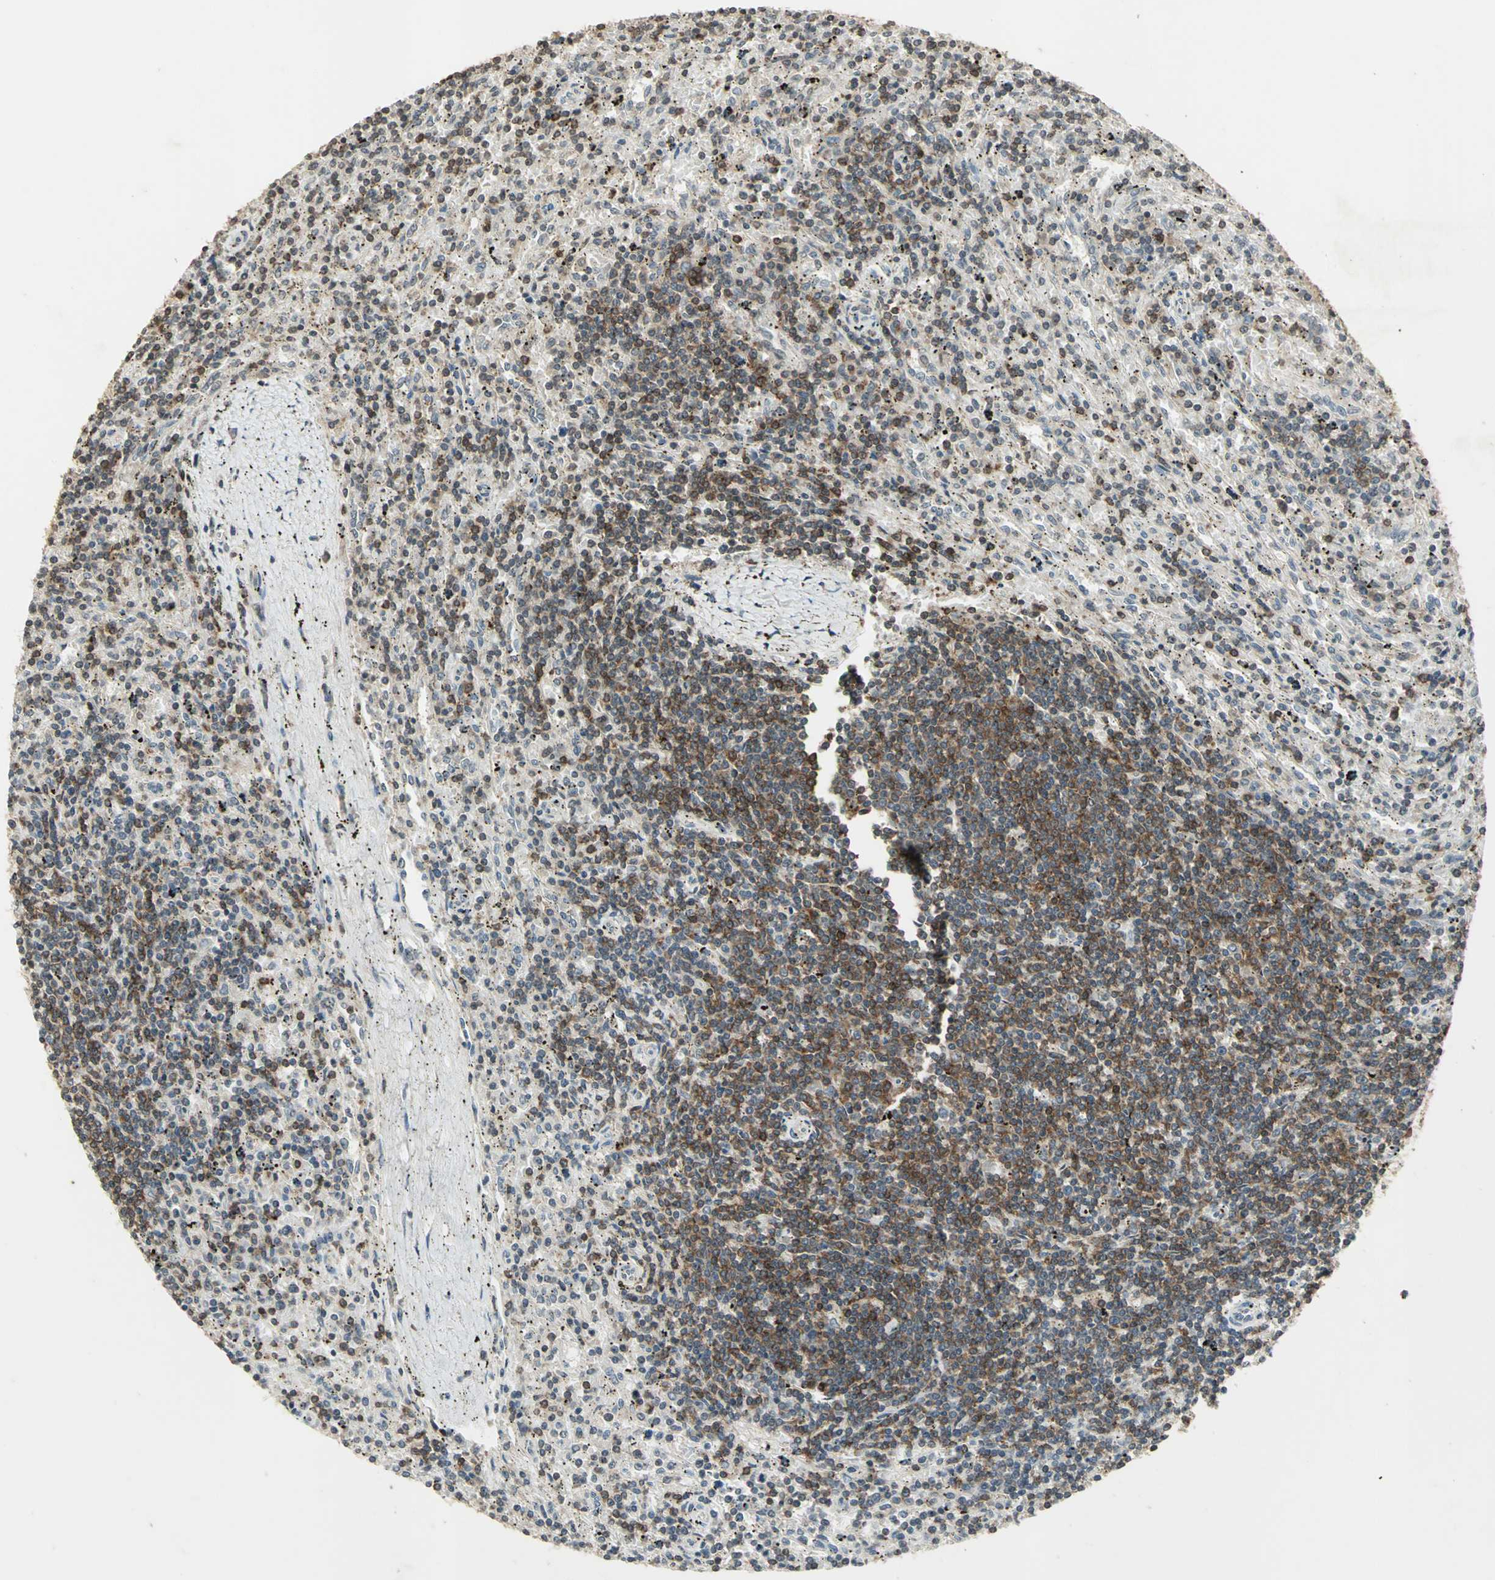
{"staining": {"intensity": "strong", "quantity": ">75%", "location": "cytoplasmic/membranous"}, "tissue": "lymphoma", "cell_type": "Tumor cells", "image_type": "cancer", "snomed": [{"axis": "morphology", "description": "Malignant lymphoma, non-Hodgkin's type, Low grade"}, {"axis": "topography", "description": "Spleen"}], "caption": "Immunohistochemical staining of low-grade malignant lymphoma, non-Hodgkin's type exhibits strong cytoplasmic/membranous protein positivity in about >75% of tumor cells.", "gene": "IL16", "patient": {"sex": "male", "age": 76}}